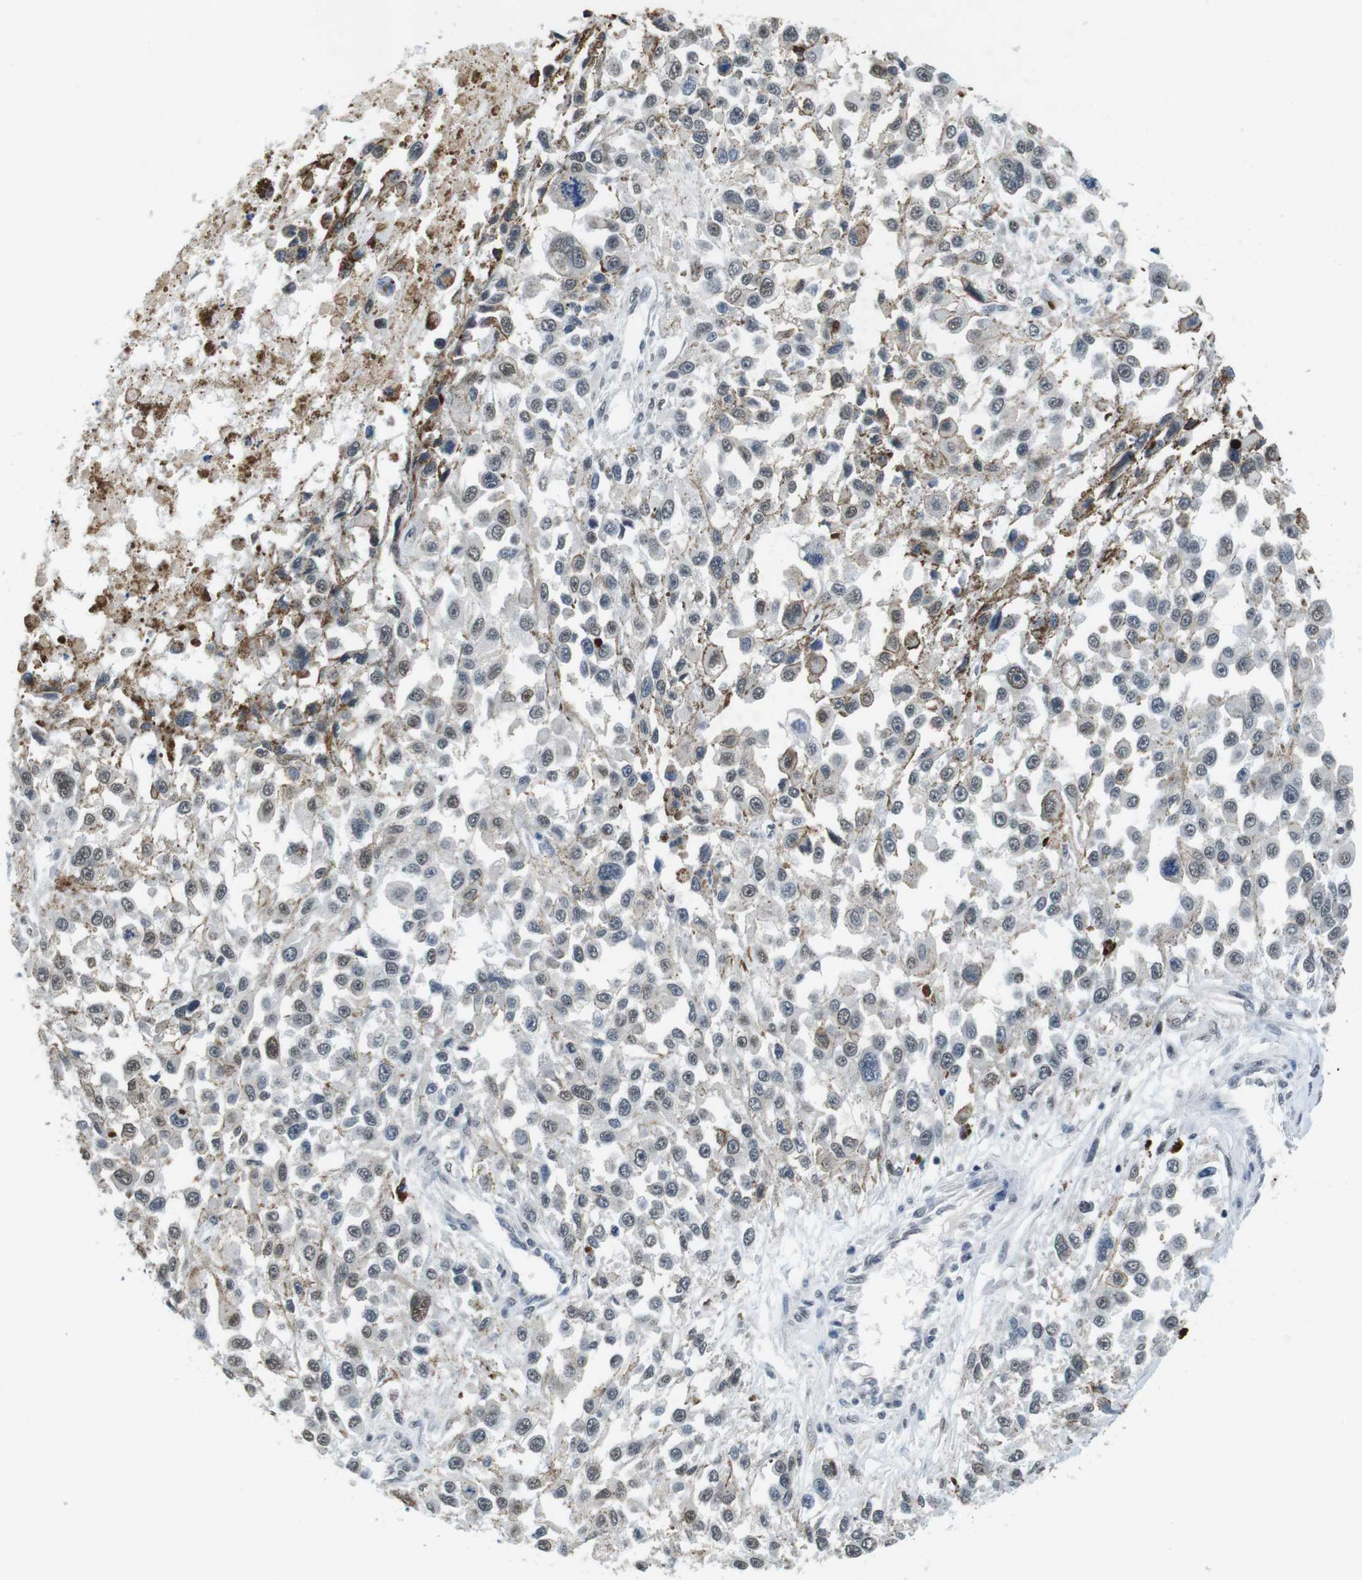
{"staining": {"intensity": "weak", "quantity": "25%-75%", "location": "nuclear"}, "tissue": "melanoma", "cell_type": "Tumor cells", "image_type": "cancer", "snomed": [{"axis": "morphology", "description": "Malignant melanoma, Metastatic site"}, {"axis": "topography", "description": "Lymph node"}], "caption": "A brown stain labels weak nuclear positivity of a protein in melanoma tumor cells.", "gene": "CD163L1", "patient": {"sex": "male", "age": 59}}